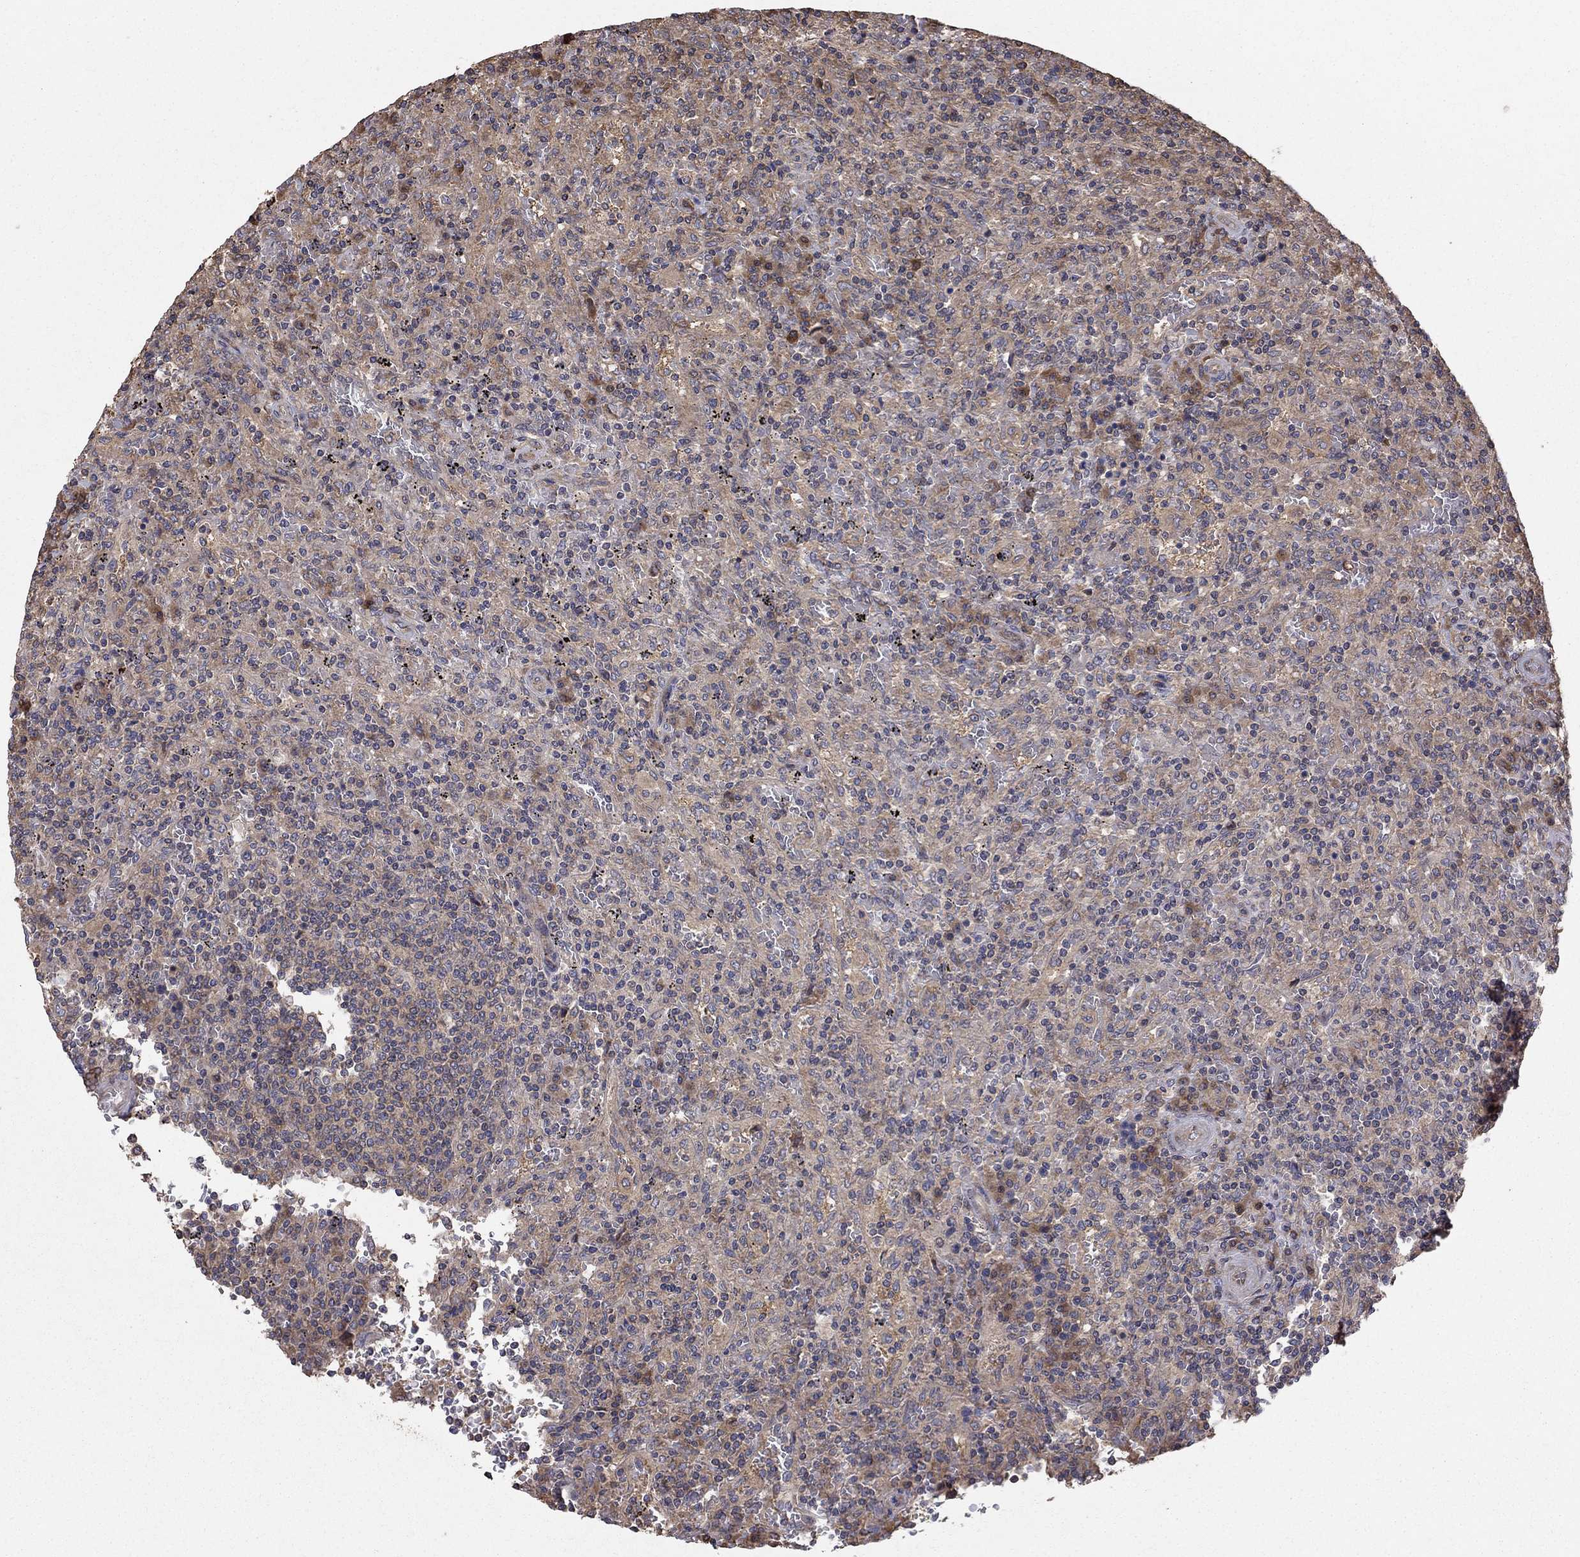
{"staining": {"intensity": "negative", "quantity": "none", "location": "none"}, "tissue": "lymphoma", "cell_type": "Tumor cells", "image_type": "cancer", "snomed": [{"axis": "morphology", "description": "Malignant lymphoma, non-Hodgkin's type, Low grade"}, {"axis": "topography", "description": "Spleen"}], "caption": "Histopathology image shows no protein expression in tumor cells of low-grade malignant lymphoma, non-Hodgkin's type tissue. (DAB IHC, high magnification).", "gene": "BABAM2", "patient": {"sex": "male", "age": 62}}